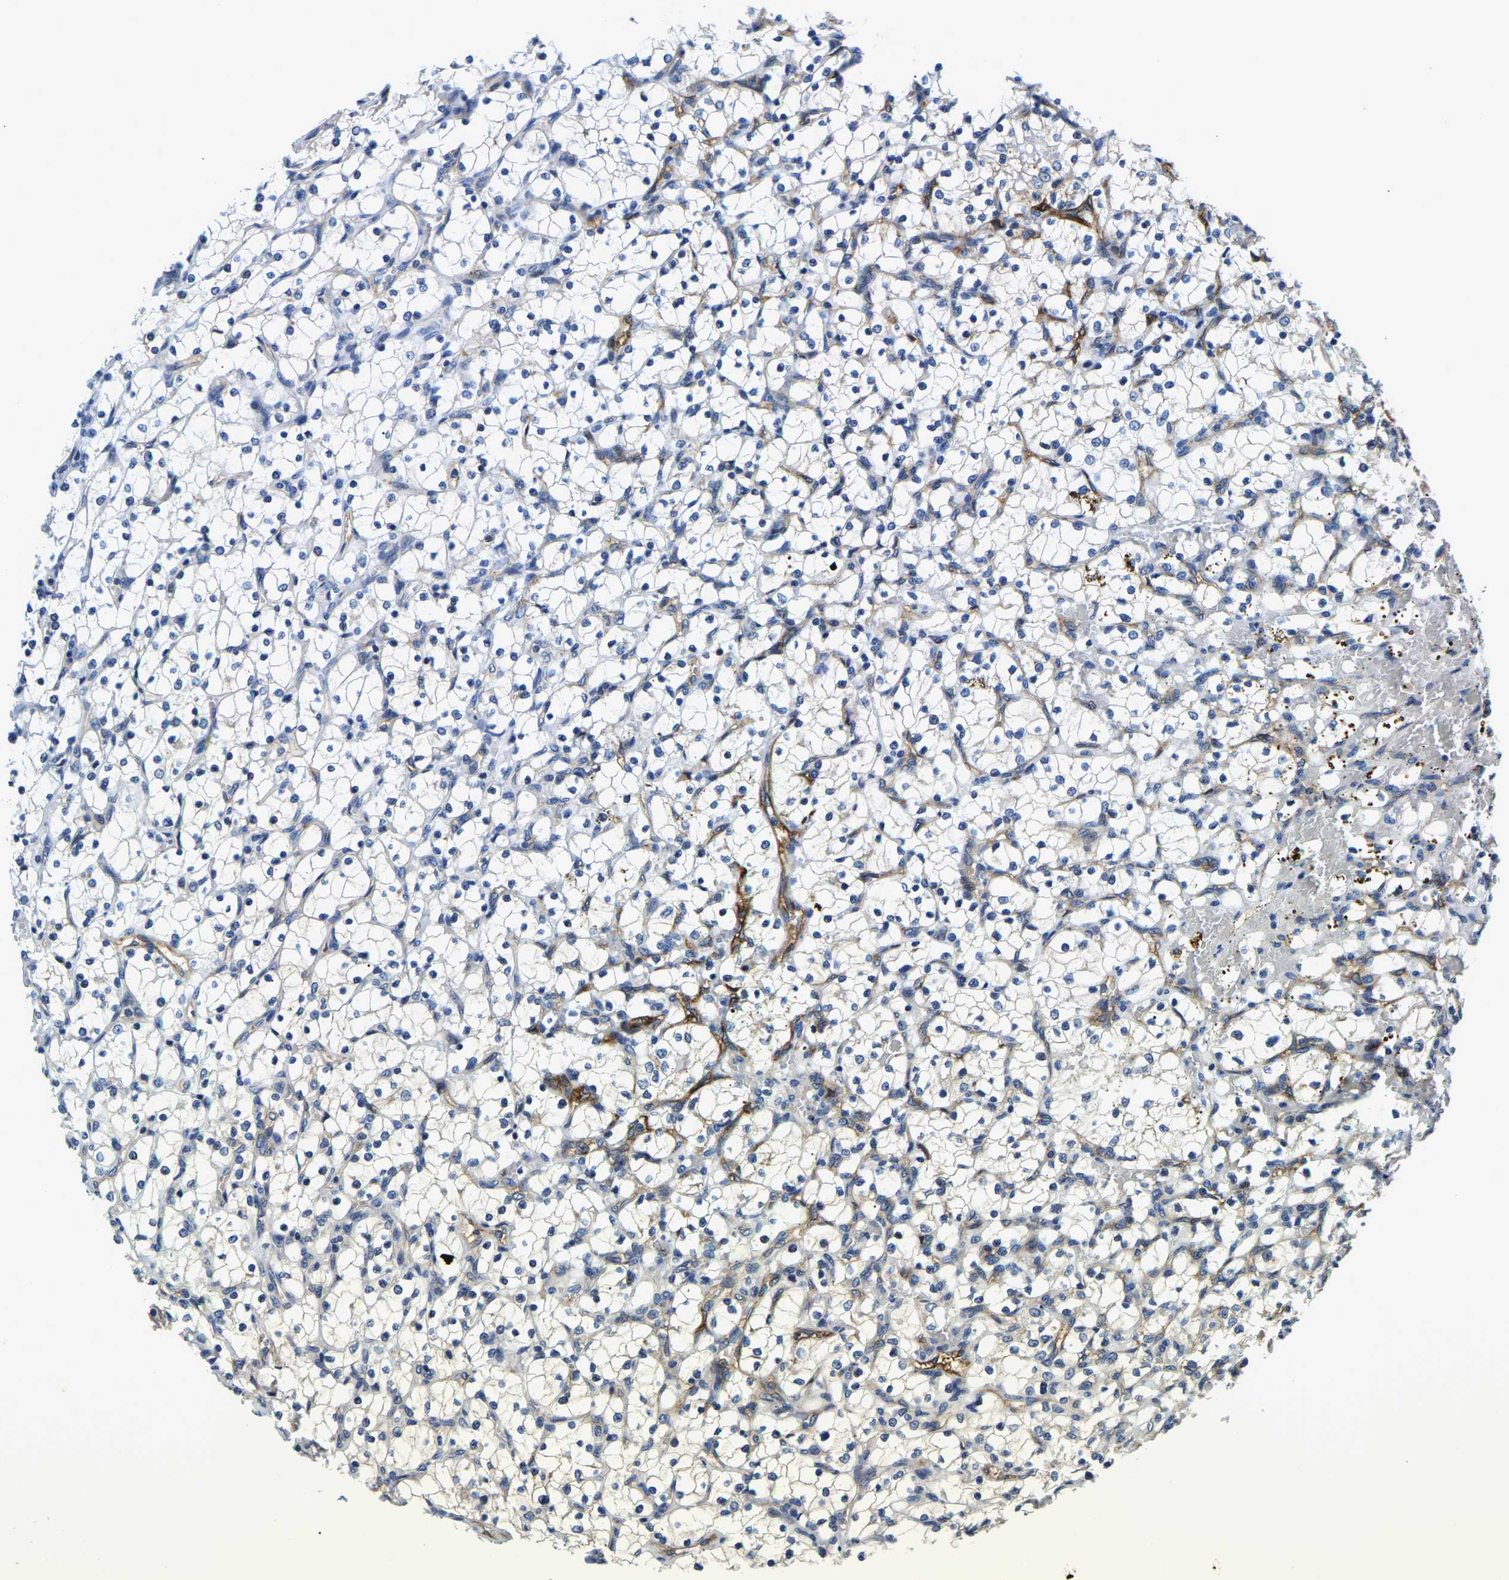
{"staining": {"intensity": "negative", "quantity": "none", "location": "none"}, "tissue": "renal cancer", "cell_type": "Tumor cells", "image_type": "cancer", "snomed": [{"axis": "morphology", "description": "Adenocarcinoma, NOS"}, {"axis": "topography", "description": "Kidney"}], "caption": "An immunohistochemistry micrograph of renal cancer is shown. There is no staining in tumor cells of renal cancer.", "gene": "ITGA2", "patient": {"sex": "female", "age": 69}}